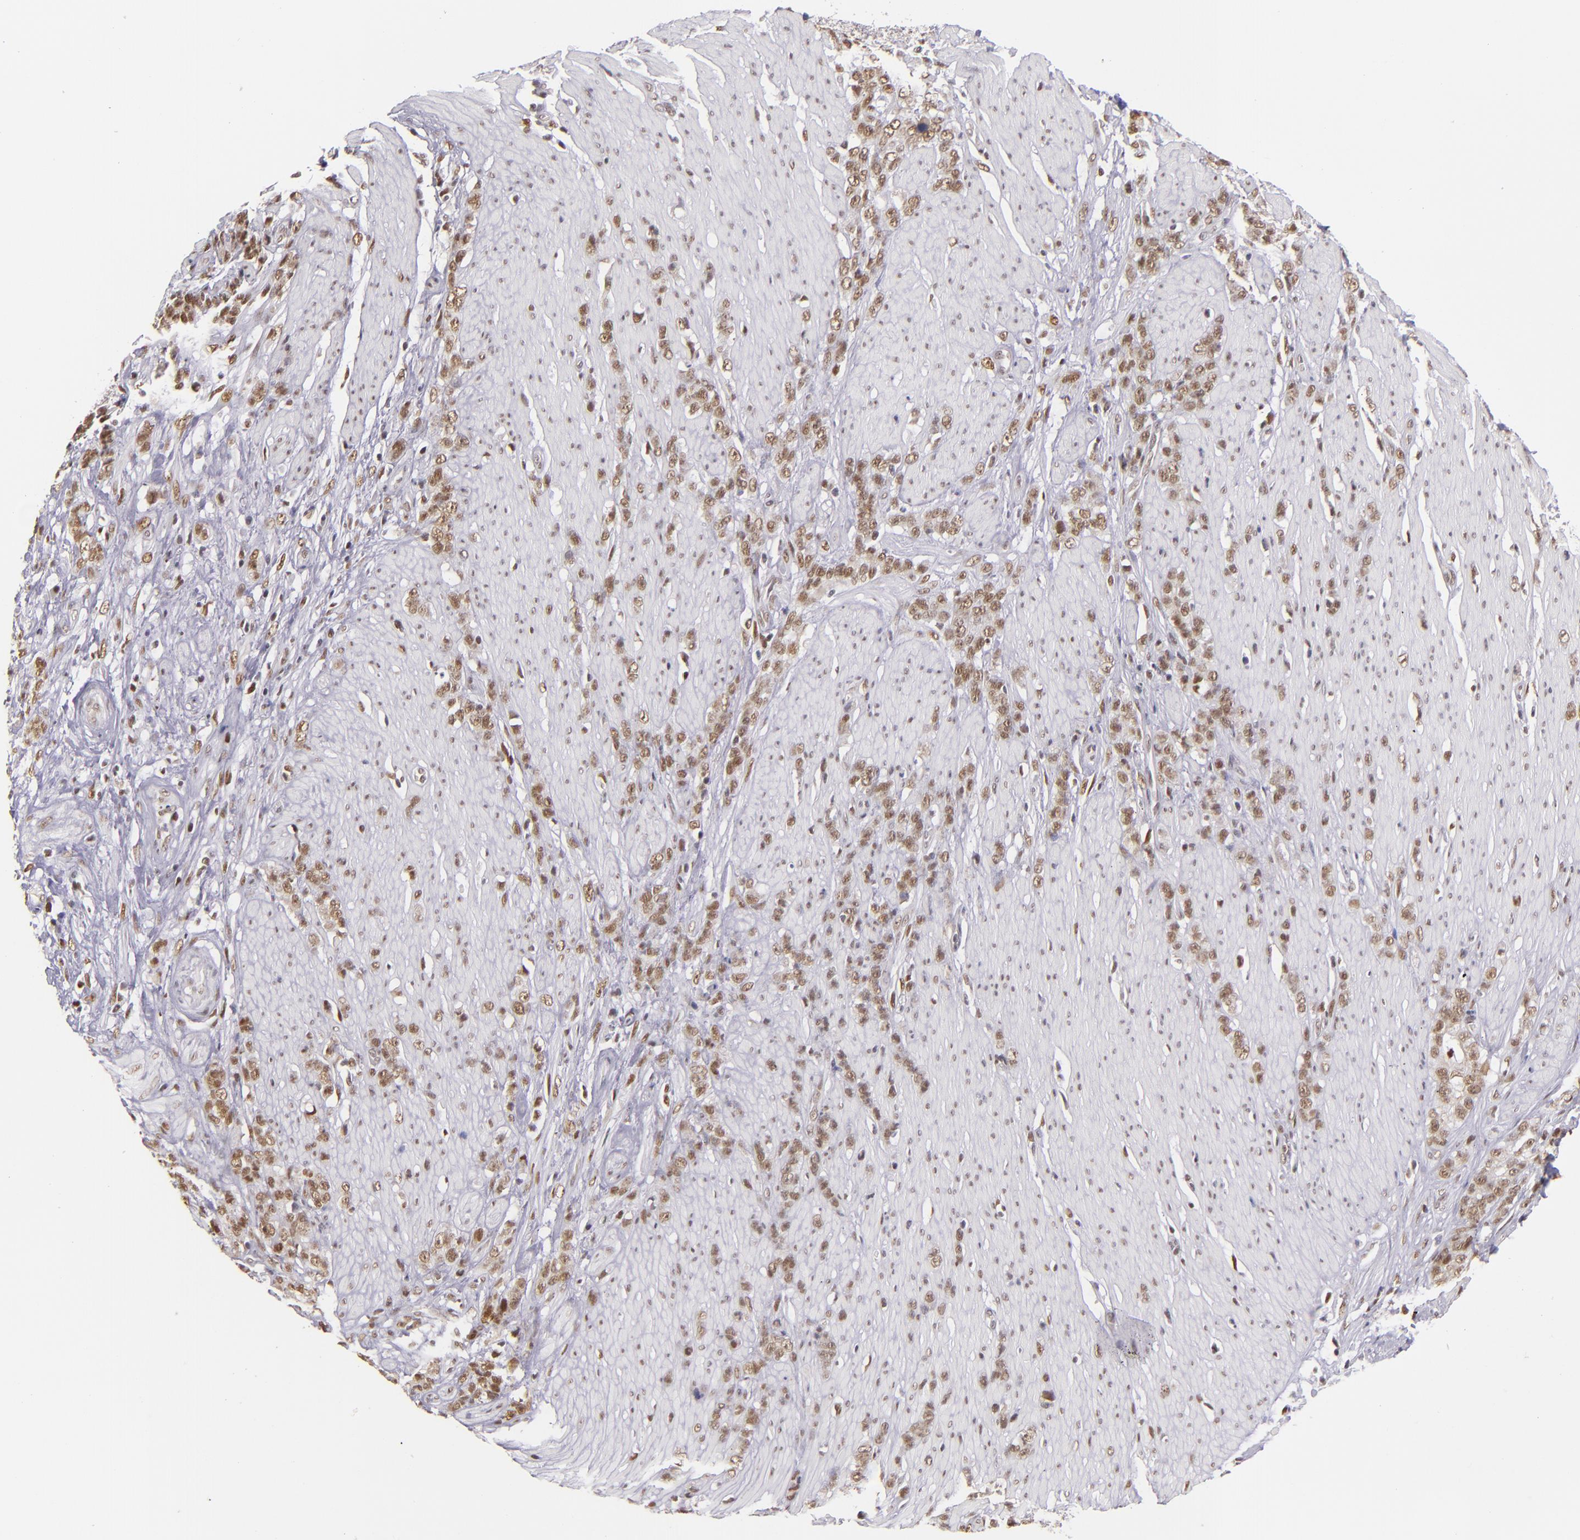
{"staining": {"intensity": "moderate", "quantity": ">75%", "location": "nuclear"}, "tissue": "stomach cancer", "cell_type": "Tumor cells", "image_type": "cancer", "snomed": [{"axis": "morphology", "description": "Adenocarcinoma, NOS"}, {"axis": "topography", "description": "Stomach, lower"}], "caption": "Protein staining reveals moderate nuclear positivity in about >75% of tumor cells in adenocarcinoma (stomach). The protein of interest is shown in brown color, while the nuclei are stained blue.", "gene": "NCOR2", "patient": {"sex": "male", "age": 88}}